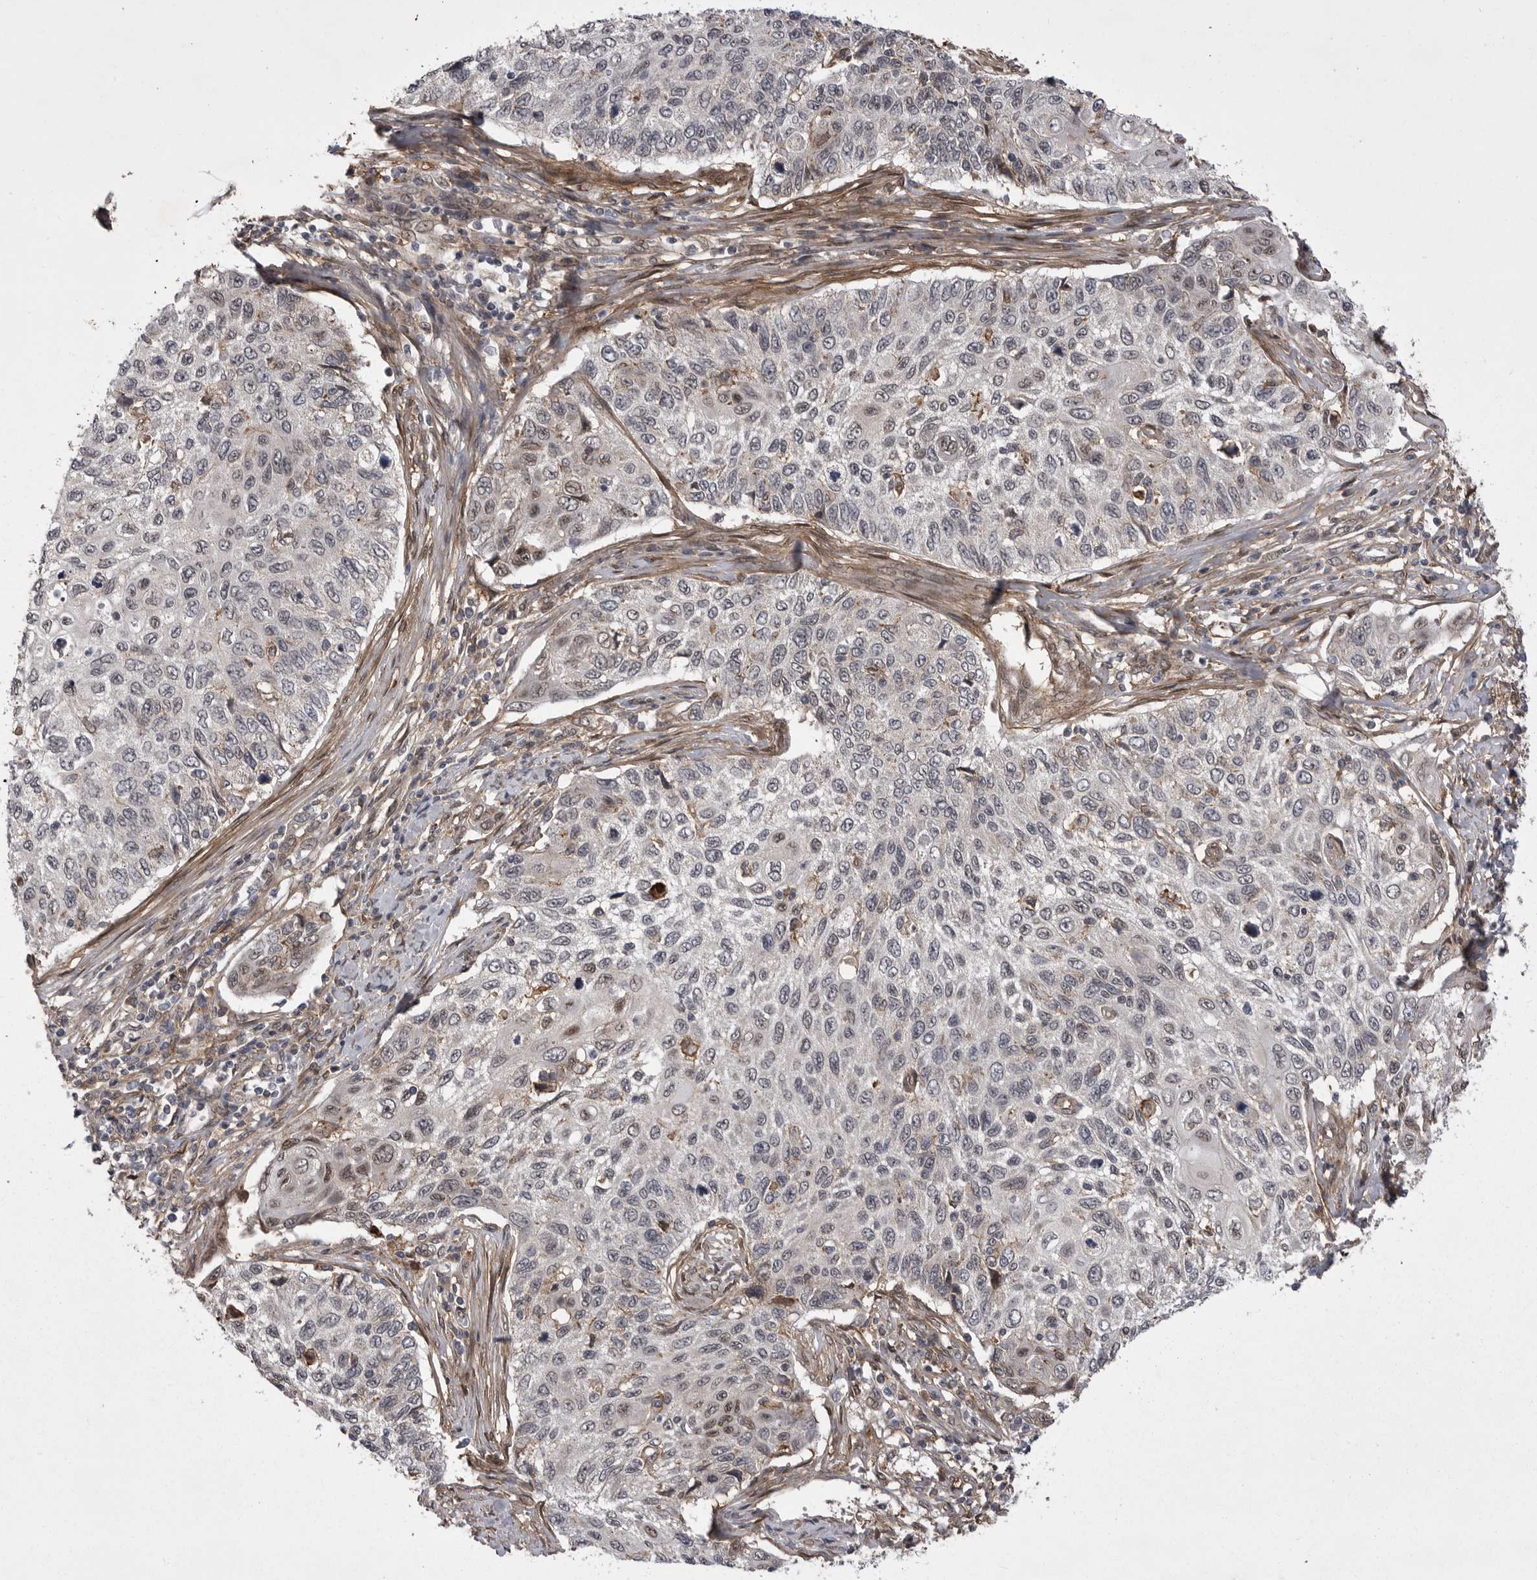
{"staining": {"intensity": "weak", "quantity": "<25%", "location": "nuclear"}, "tissue": "cervical cancer", "cell_type": "Tumor cells", "image_type": "cancer", "snomed": [{"axis": "morphology", "description": "Squamous cell carcinoma, NOS"}, {"axis": "topography", "description": "Cervix"}], "caption": "This is an immunohistochemistry (IHC) photomicrograph of human cervical cancer (squamous cell carcinoma). There is no positivity in tumor cells.", "gene": "ABL1", "patient": {"sex": "female", "age": 70}}